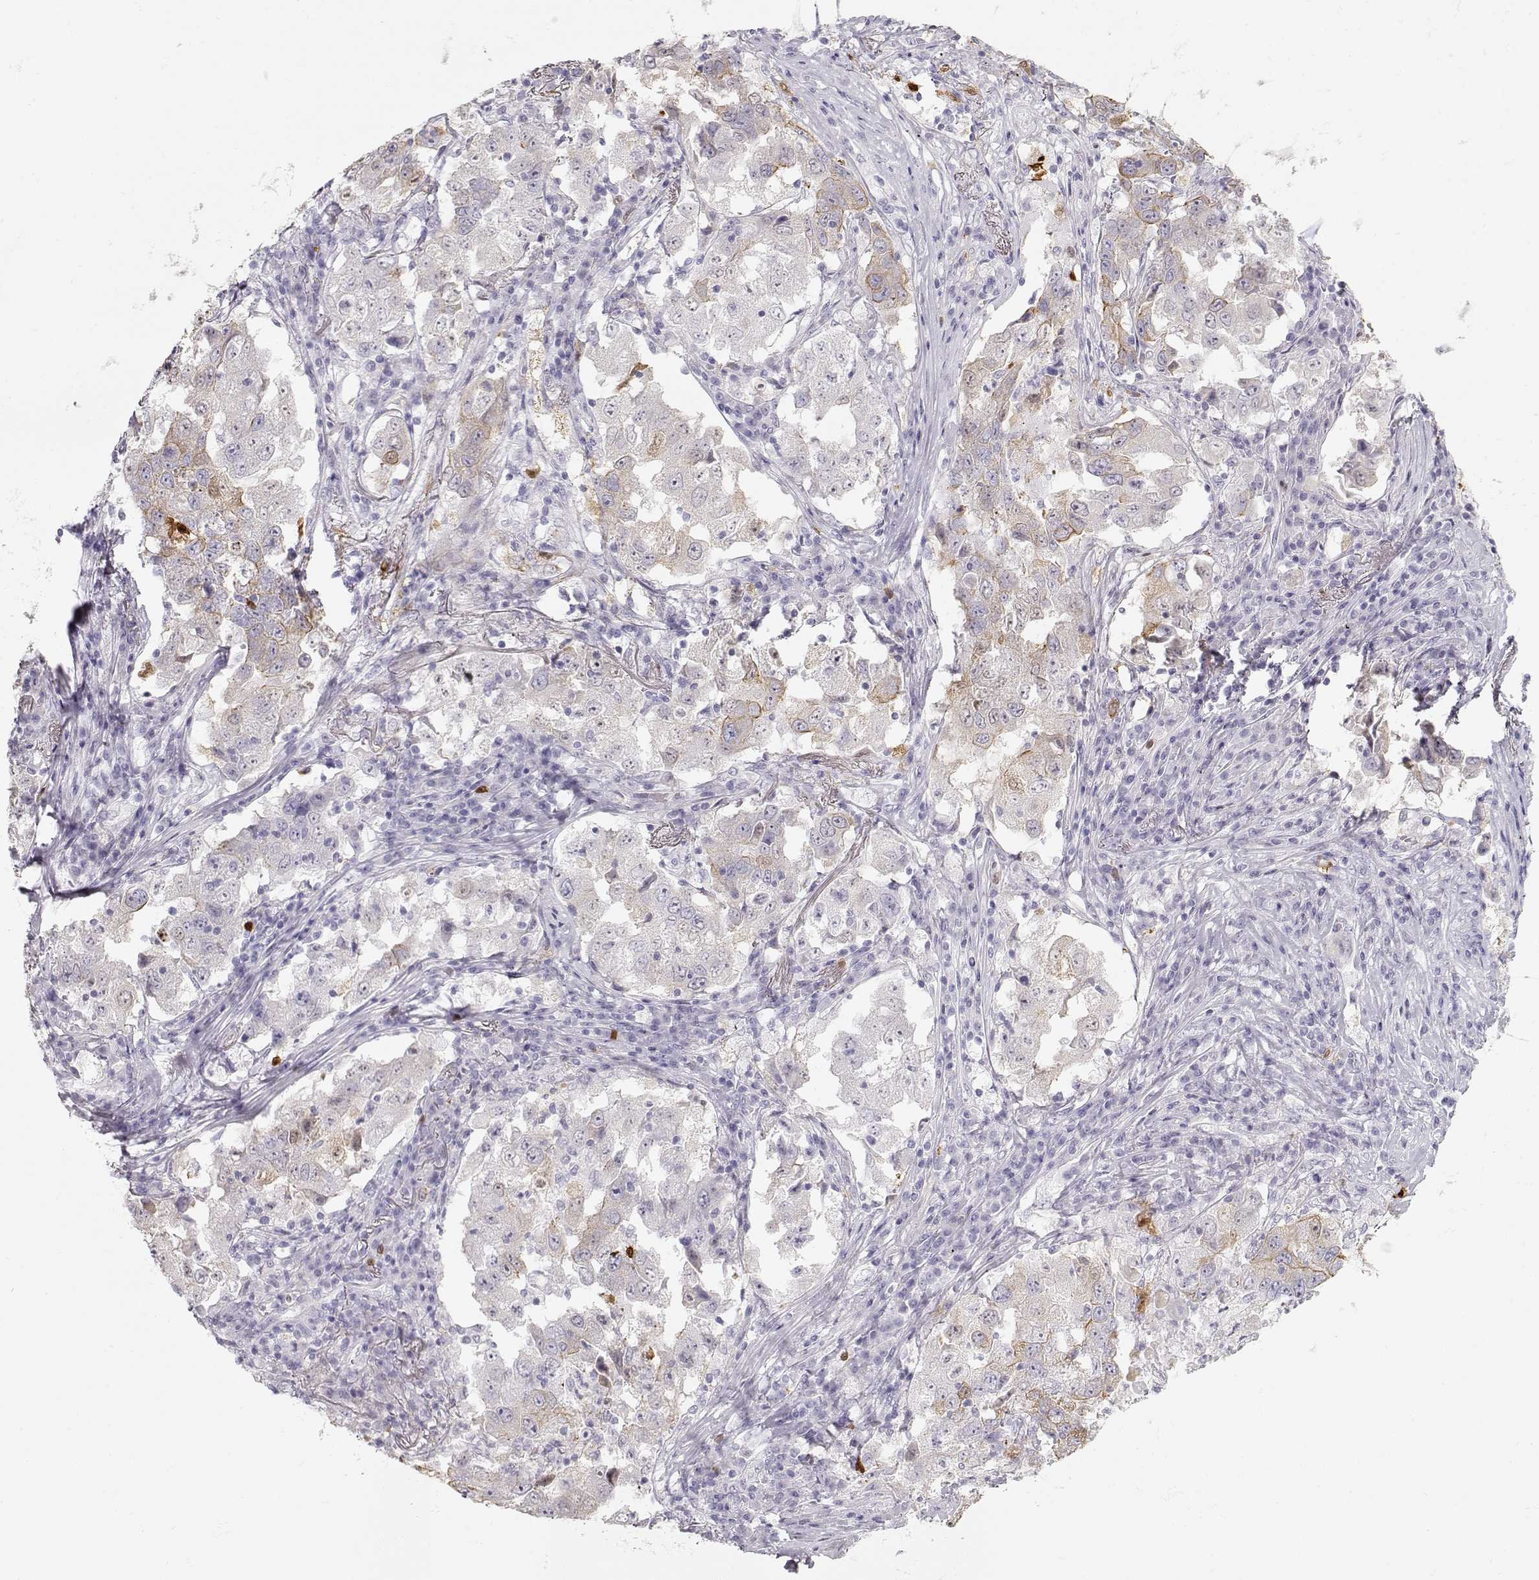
{"staining": {"intensity": "weak", "quantity": "<25%", "location": "cytoplasmic/membranous"}, "tissue": "lung cancer", "cell_type": "Tumor cells", "image_type": "cancer", "snomed": [{"axis": "morphology", "description": "Adenocarcinoma, NOS"}, {"axis": "topography", "description": "Lung"}], "caption": "Adenocarcinoma (lung) was stained to show a protein in brown. There is no significant staining in tumor cells.", "gene": "S100B", "patient": {"sex": "male", "age": 73}}